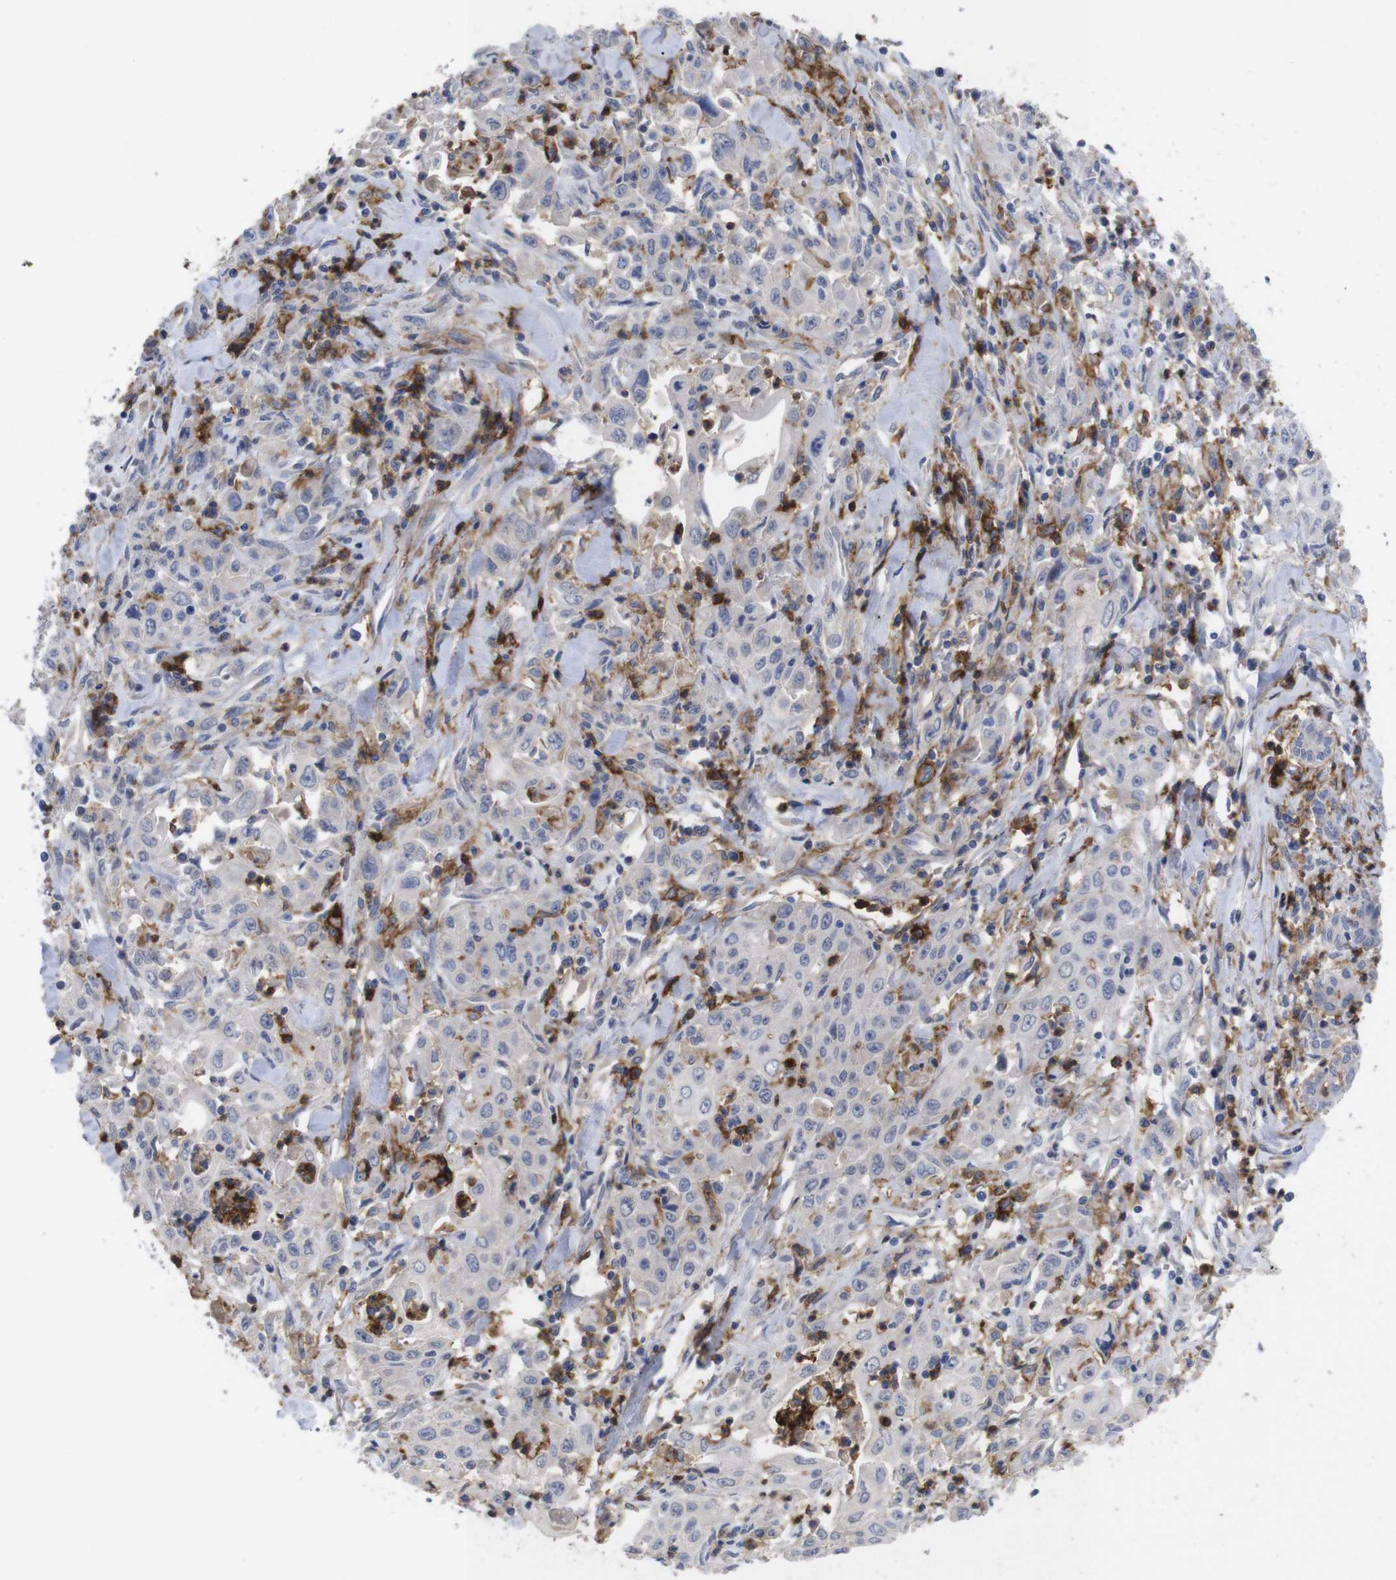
{"staining": {"intensity": "weak", "quantity": "<25%", "location": "cytoplasmic/membranous"}, "tissue": "pancreatic cancer", "cell_type": "Tumor cells", "image_type": "cancer", "snomed": [{"axis": "morphology", "description": "Adenocarcinoma, NOS"}, {"axis": "topography", "description": "Pancreas"}], "caption": "A histopathology image of human pancreatic cancer is negative for staining in tumor cells.", "gene": "C5AR1", "patient": {"sex": "male", "age": 70}}